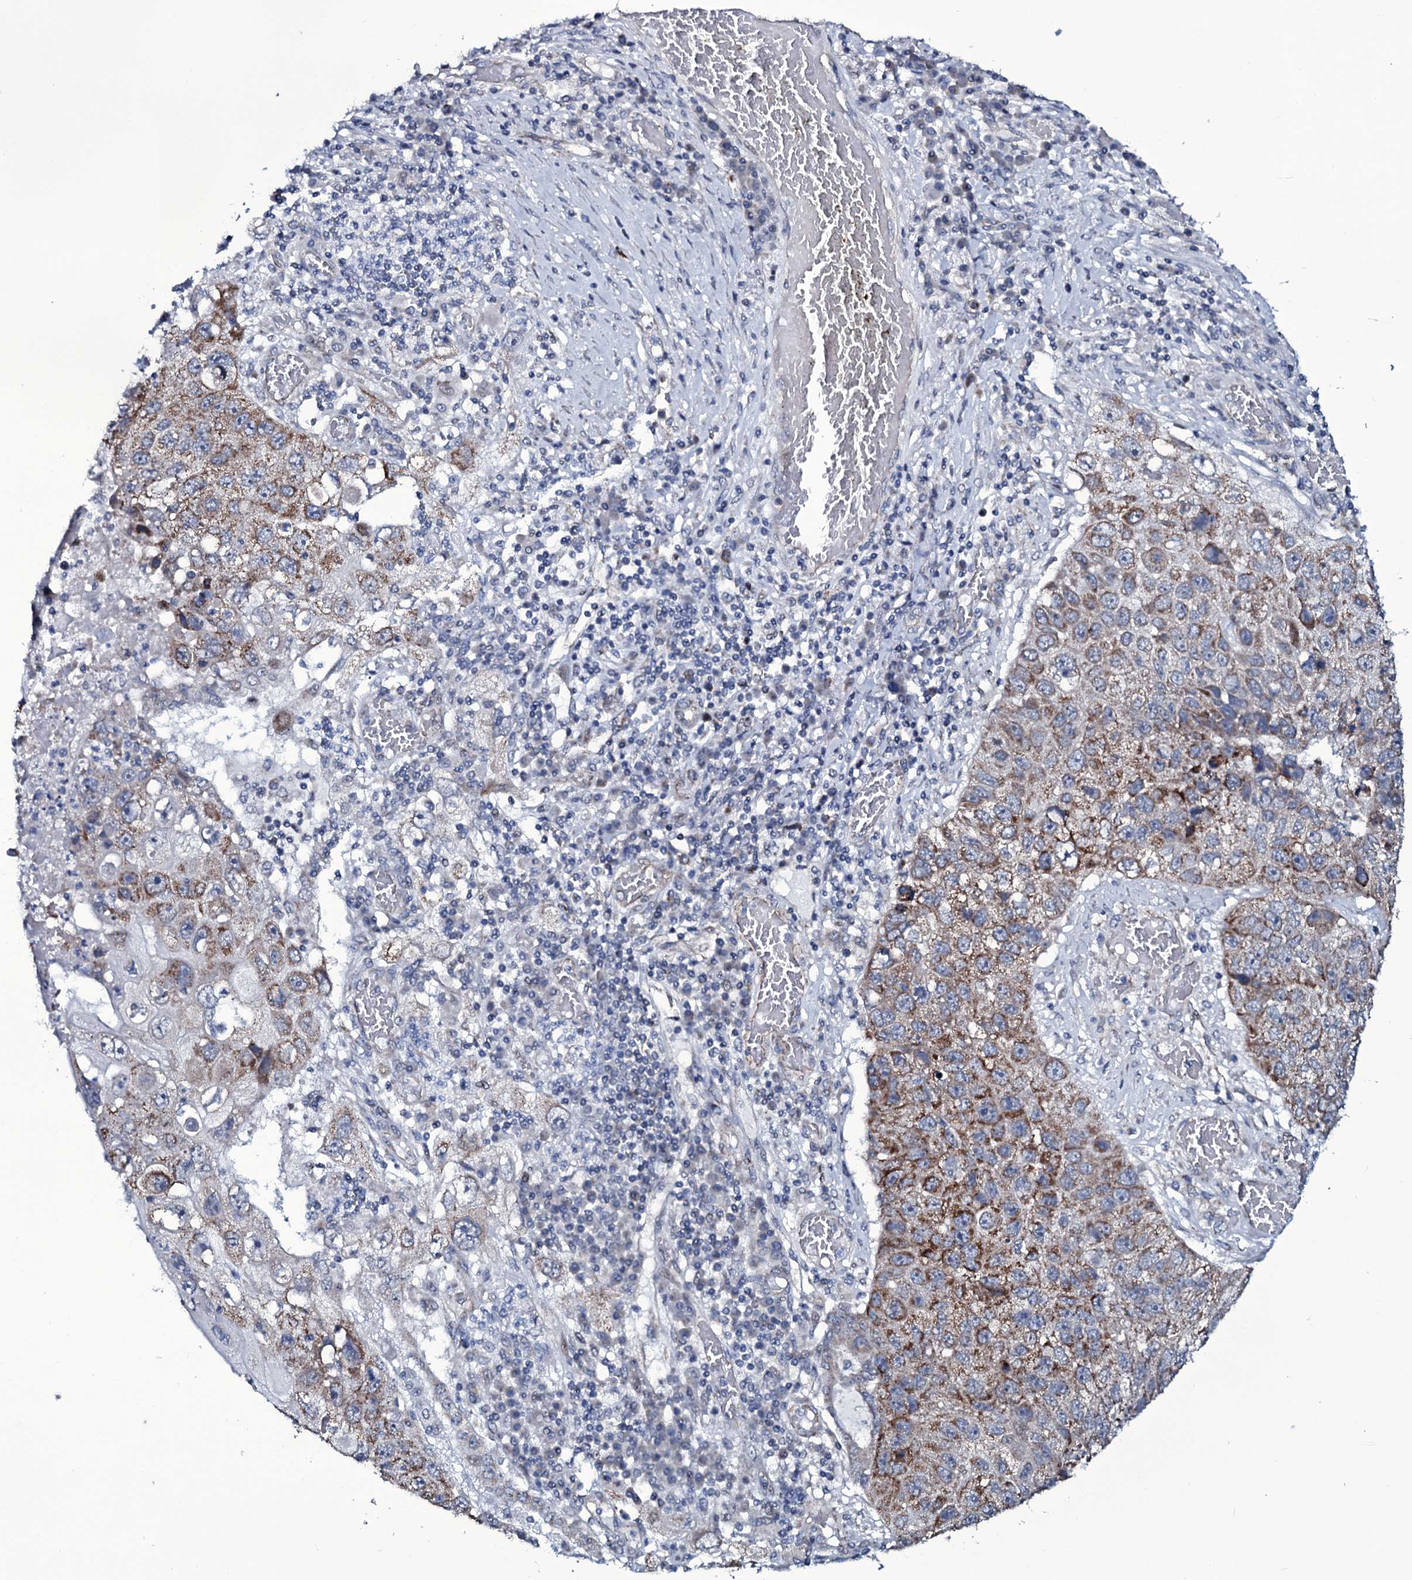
{"staining": {"intensity": "moderate", "quantity": ">75%", "location": "cytoplasmic/membranous"}, "tissue": "lung cancer", "cell_type": "Tumor cells", "image_type": "cancer", "snomed": [{"axis": "morphology", "description": "Squamous cell carcinoma, NOS"}, {"axis": "topography", "description": "Lung"}], "caption": "IHC of lung squamous cell carcinoma exhibits medium levels of moderate cytoplasmic/membranous expression in approximately >75% of tumor cells.", "gene": "WIPF3", "patient": {"sex": "male", "age": 61}}